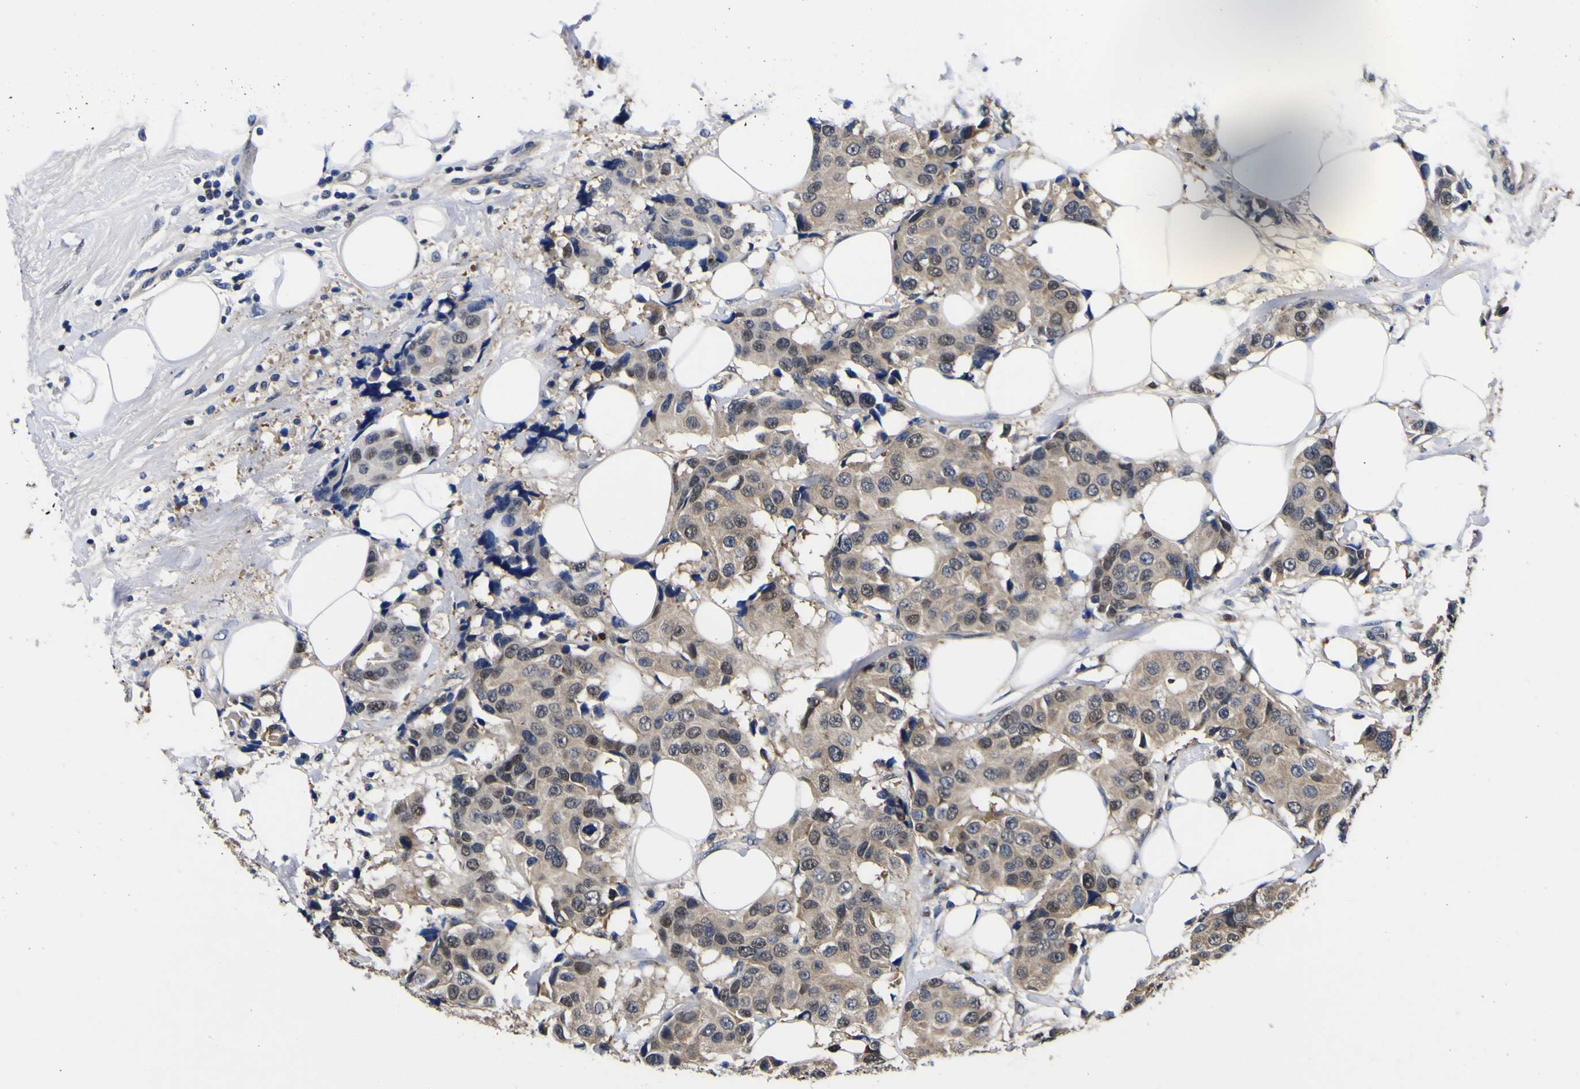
{"staining": {"intensity": "moderate", "quantity": ">75%", "location": "cytoplasmic/membranous"}, "tissue": "breast cancer", "cell_type": "Tumor cells", "image_type": "cancer", "snomed": [{"axis": "morphology", "description": "Normal tissue, NOS"}, {"axis": "morphology", "description": "Duct carcinoma"}, {"axis": "topography", "description": "Breast"}], "caption": "This is an image of IHC staining of breast cancer, which shows moderate positivity in the cytoplasmic/membranous of tumor cells.", "gene": "FAM110B", "patient": {"sex": "female", "age": 39}}